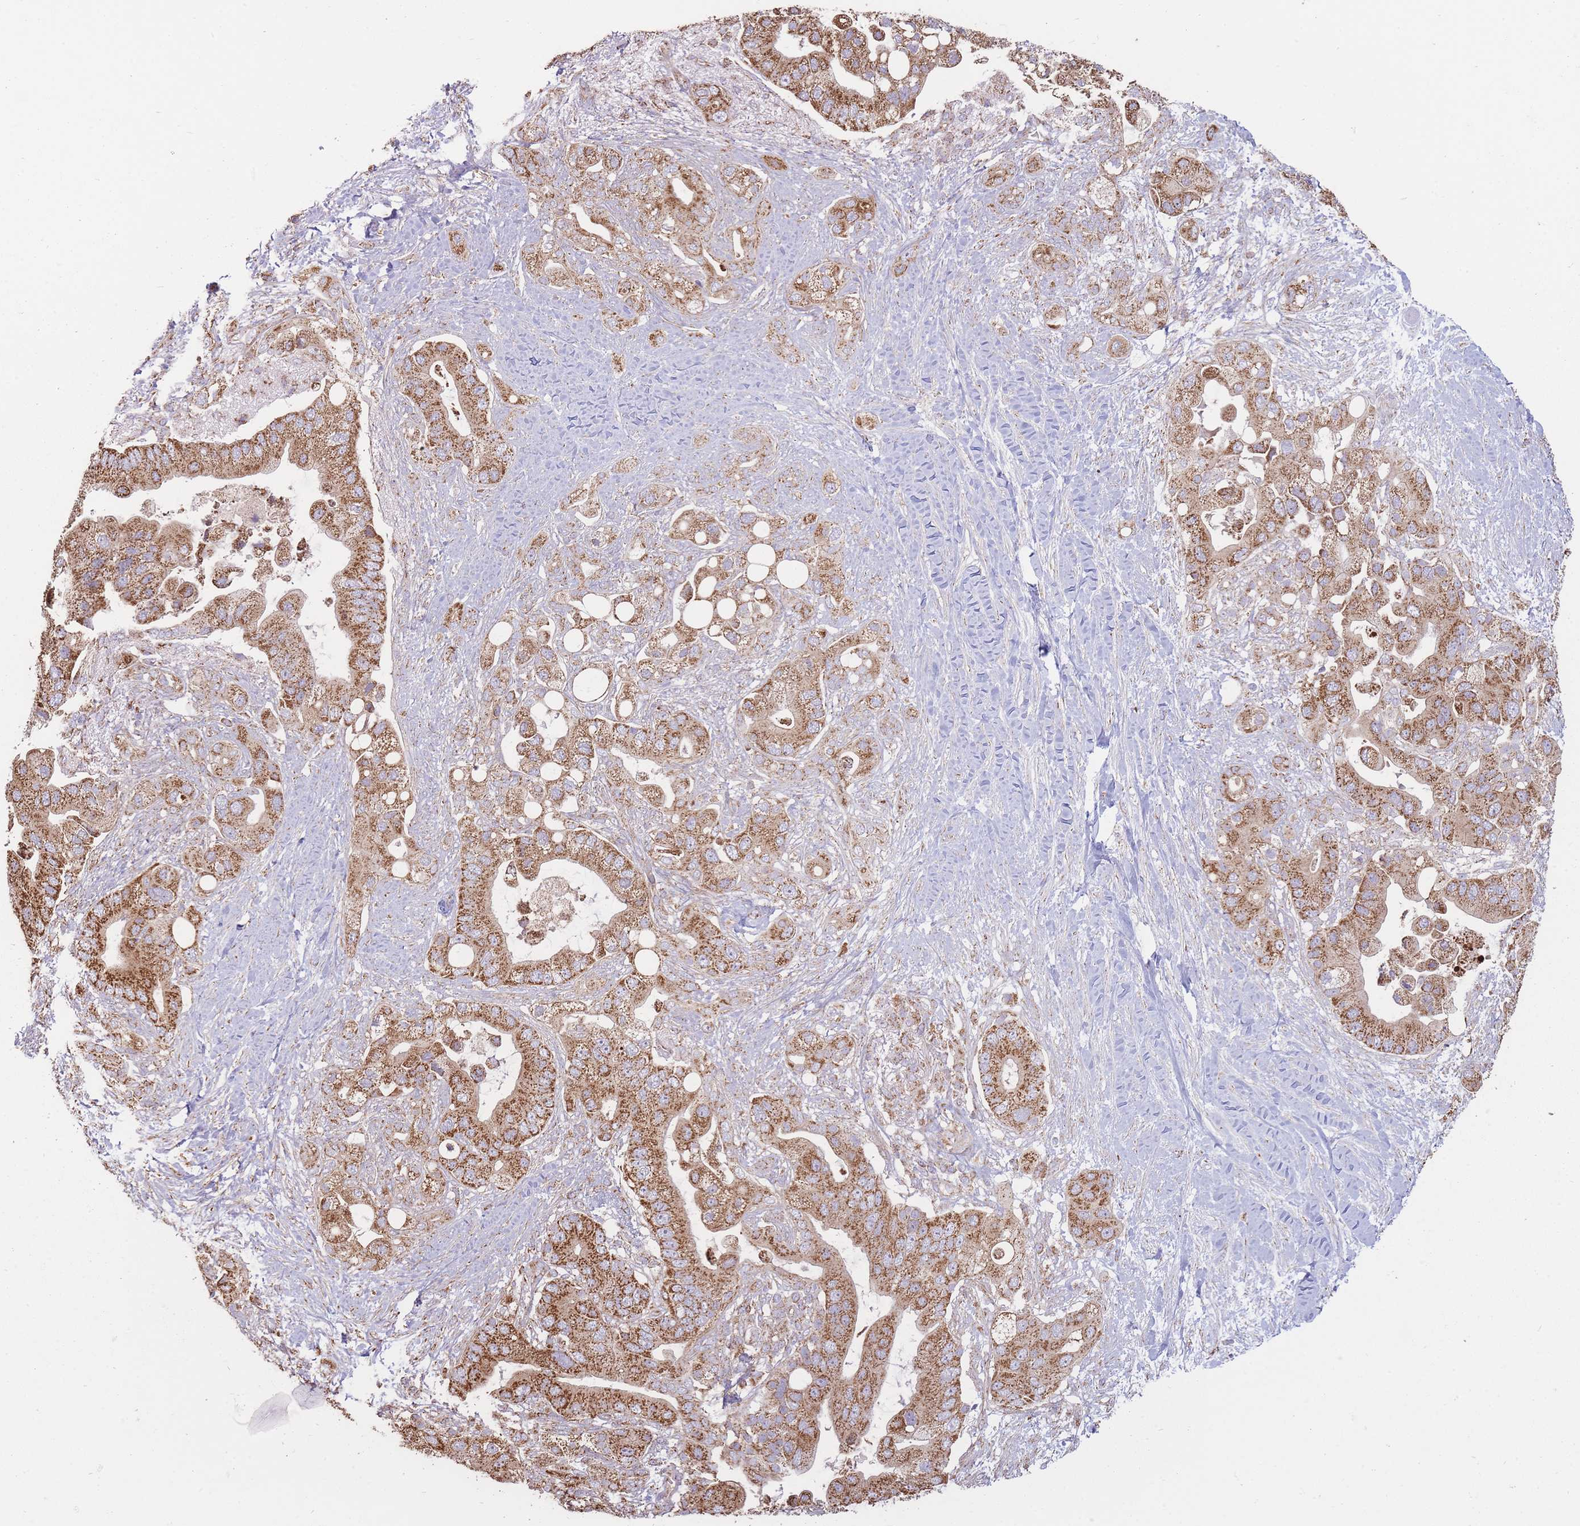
{"staining": {"intensity": "strong", "quantity": ">75%", "location": "cytoplasmic/membranous"}, "tissue": "pancreatic cancer", "cell_type": "Tumor cells", "image_type": "cancer", "snomed": [{"axis": "morphology", "description": "Adenocarcinoma, NOS"}, {"axis": "topography", "description": "Pancreas"}], "caption": "A high amount of strong cytoplasmic/membranous expression is appreciated in approximately >75% of tumor cells in pancreatic adenocarcinoma tissue.", "gene": "KIF16B", "patient": {"sex": "male", "age": 57}}